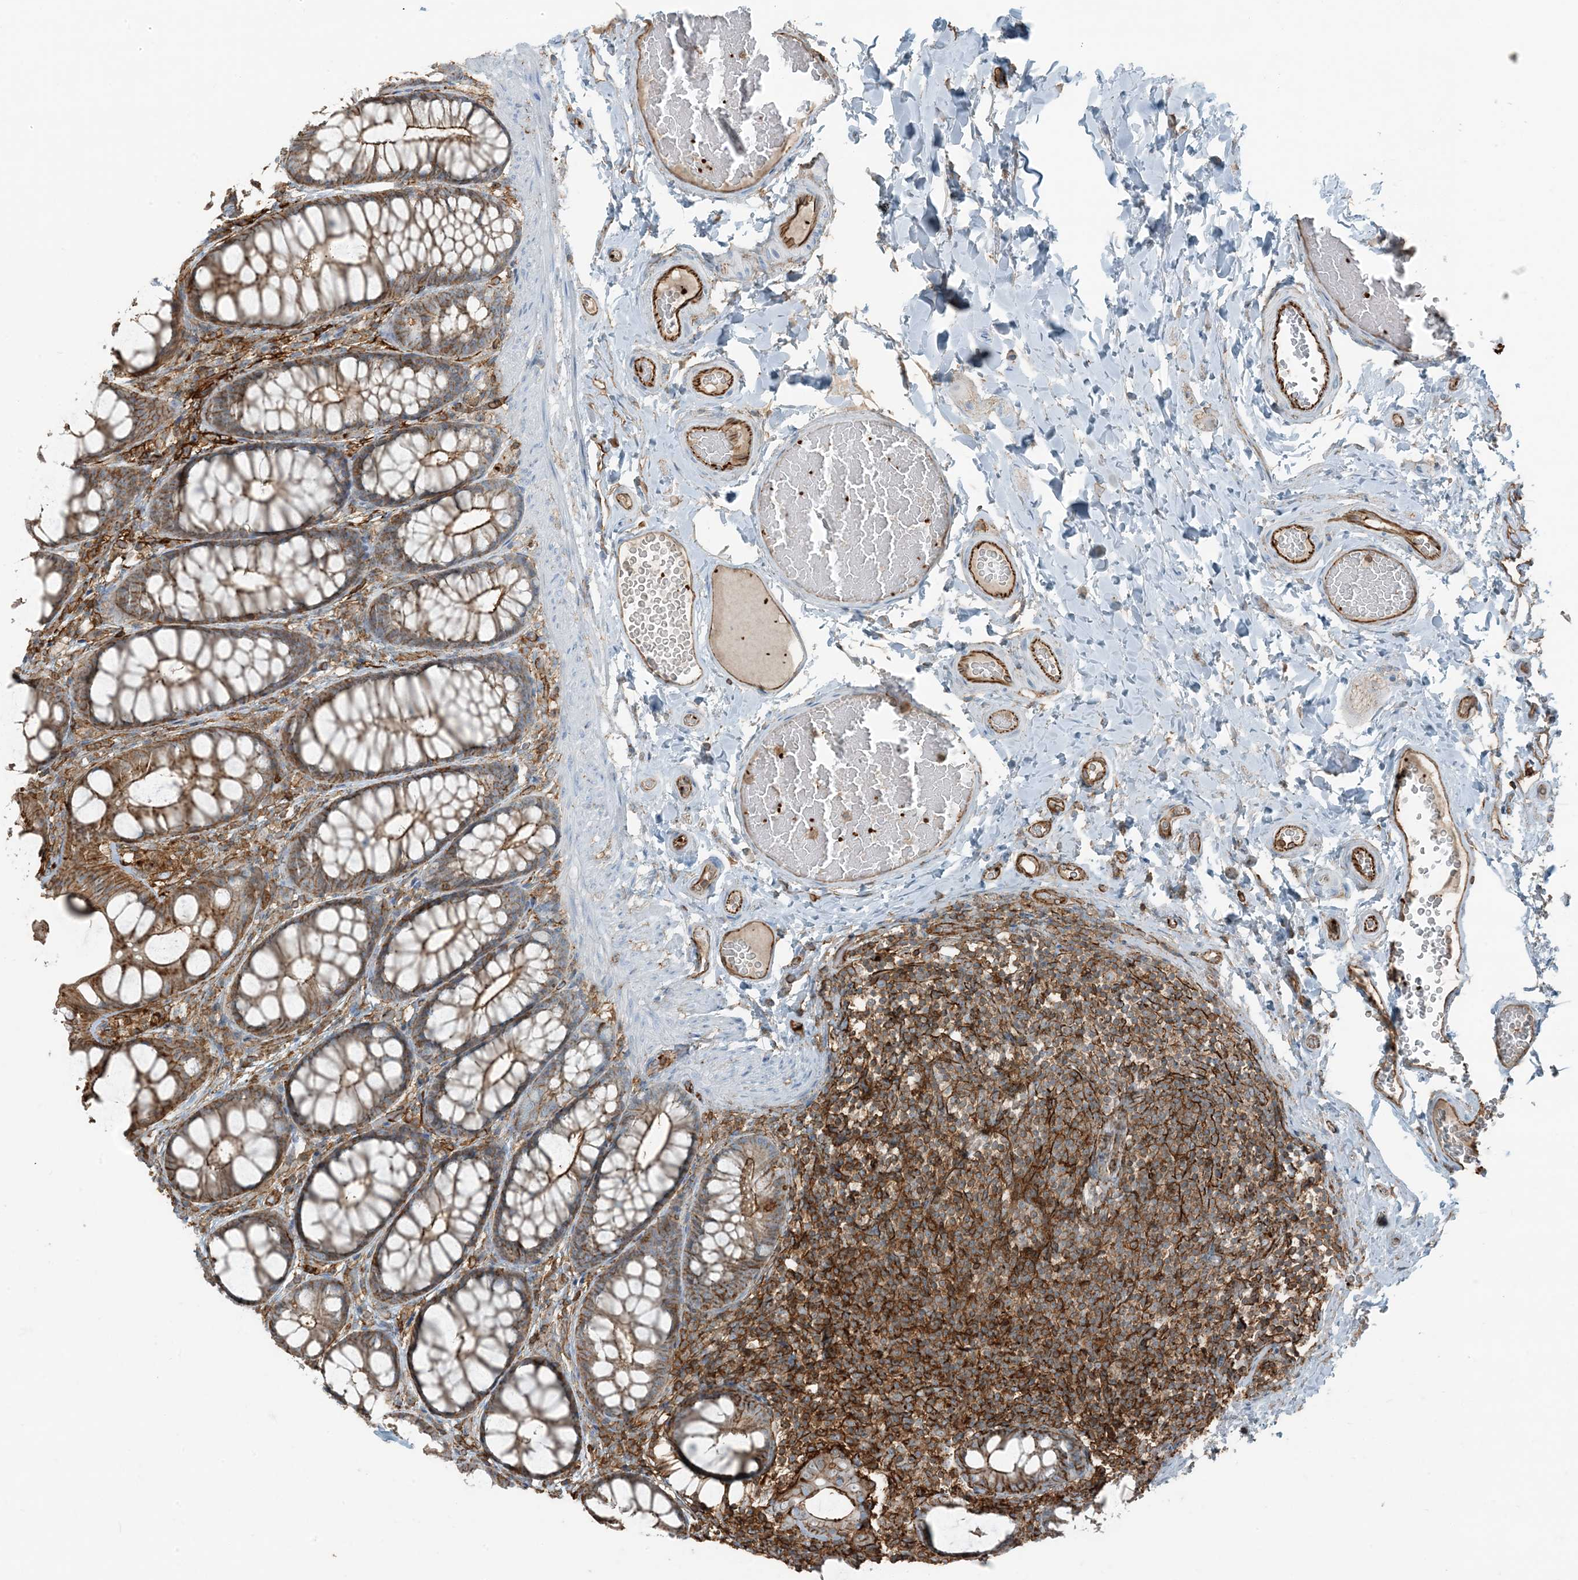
{"staining": {"intensity": "strong", "quantity": "25%-75%", "location": "cytoplasmic/membranous"}, "tissue": "colon", "cell_type": "Endothelial cells", "image_type": "normal", "snomed": [{"axis": "morphology", "description": "Normal tissue, NOS"}, {"axis": "topography", "description": "Colon"}], "caption": "An image of human colon stained for a protein demonstrates strong cytoplasmic/membranous brown staining in endothelial cells.", "gene": "APOBEC3C", "patient": {"sex": "male", "age": 47}}